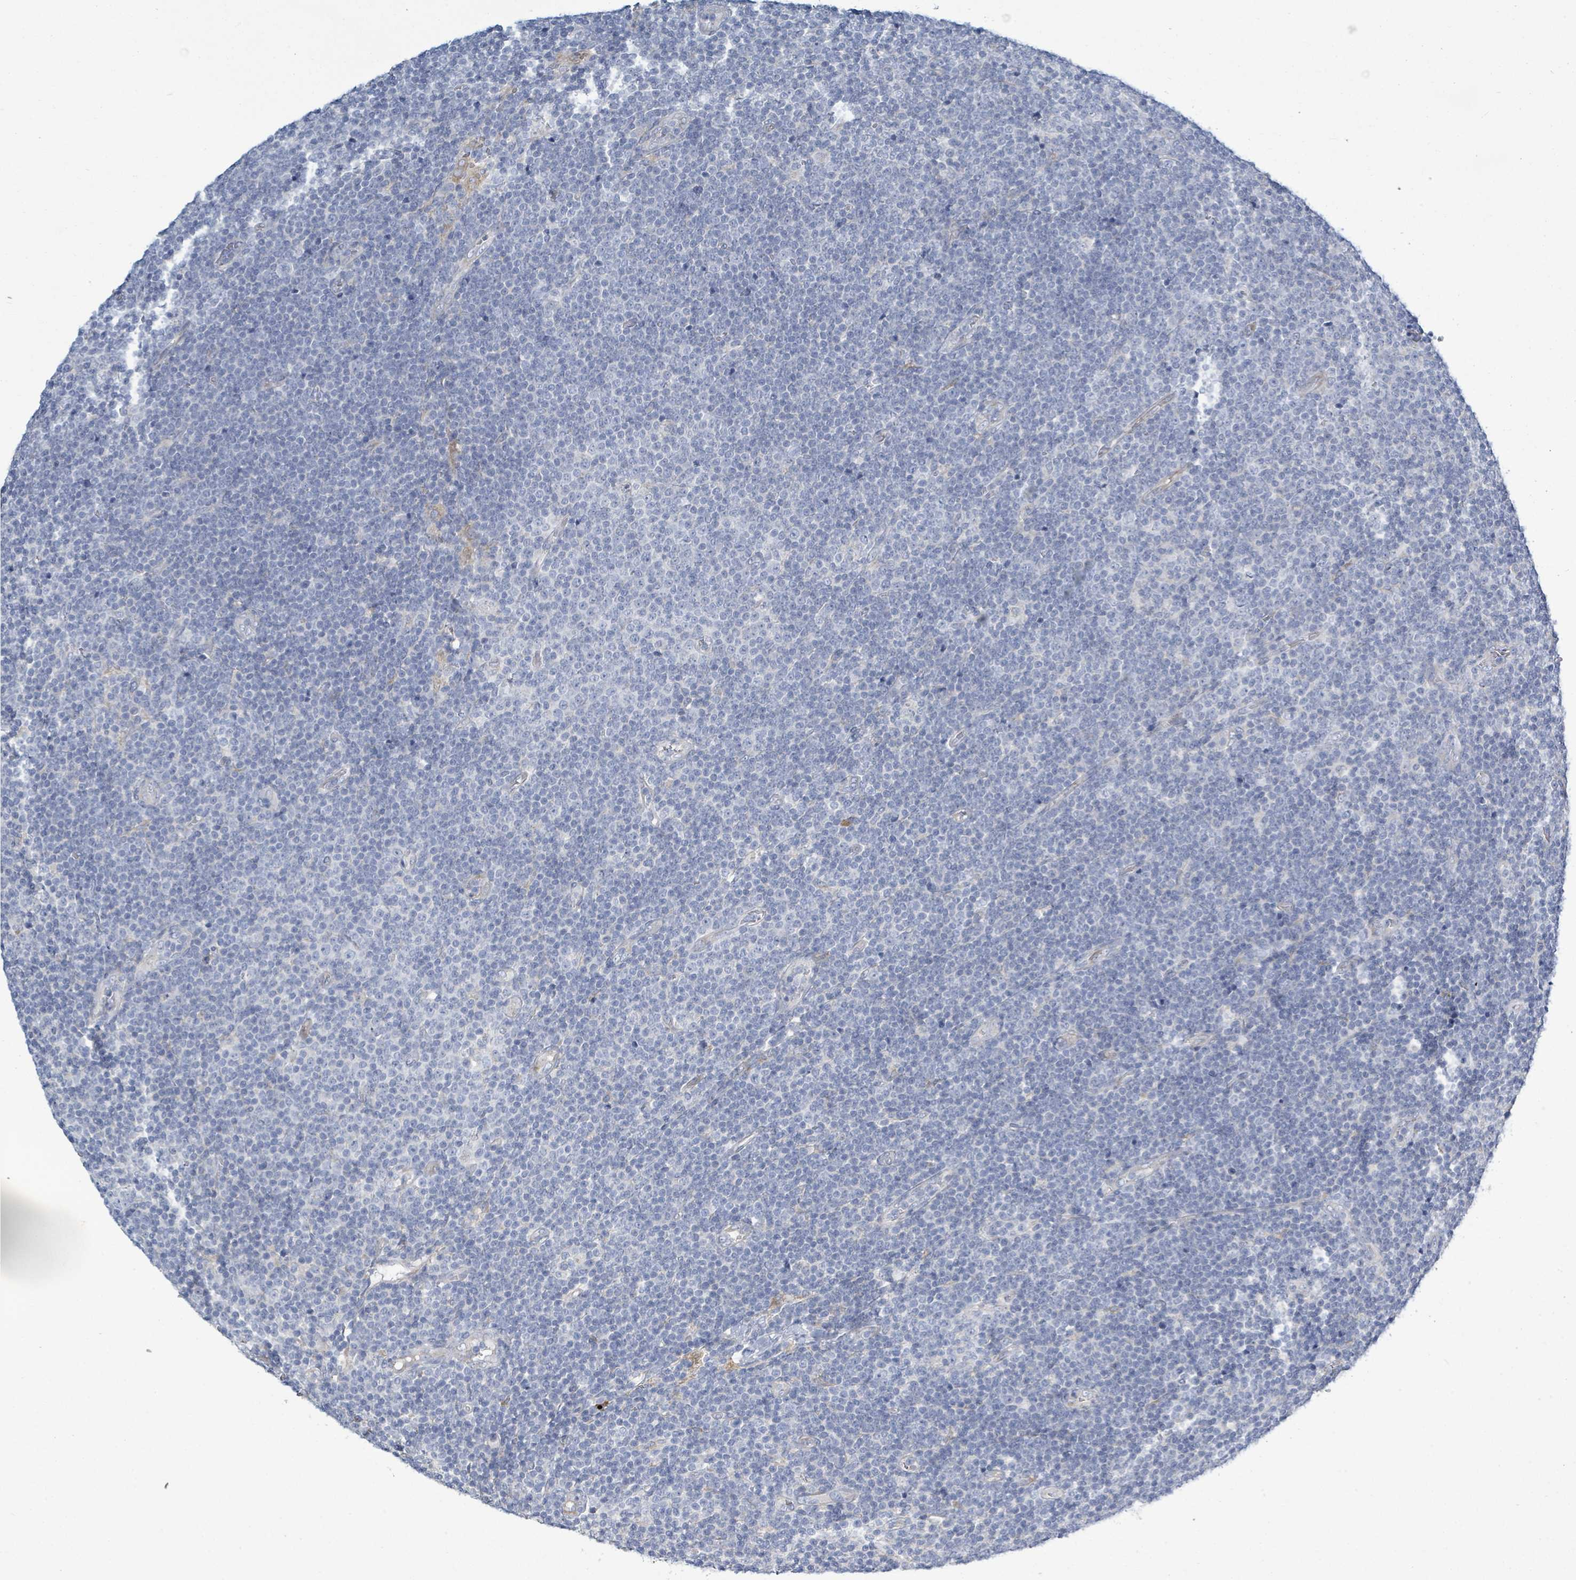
{"staining": {"intensity": "negative", "quantity": "none", "location": "none"}, "tissue": "lymphoma", "cell_type": "Tumor cells", "image_type": "cancer", "snomed": [{"axis": "morphology", "description": "Malignant lymphoma, non-Hodgkin's type, Low grade"}, {"axis": "topography", "description": "Lymph node"}], "caption": "Tumor cells show no significant positivity in malignant lymphoma, non-Hodgkin's type (low-grade).", "gene": "SIRPB1", "patient": {"sex": "male", "age": 48}}